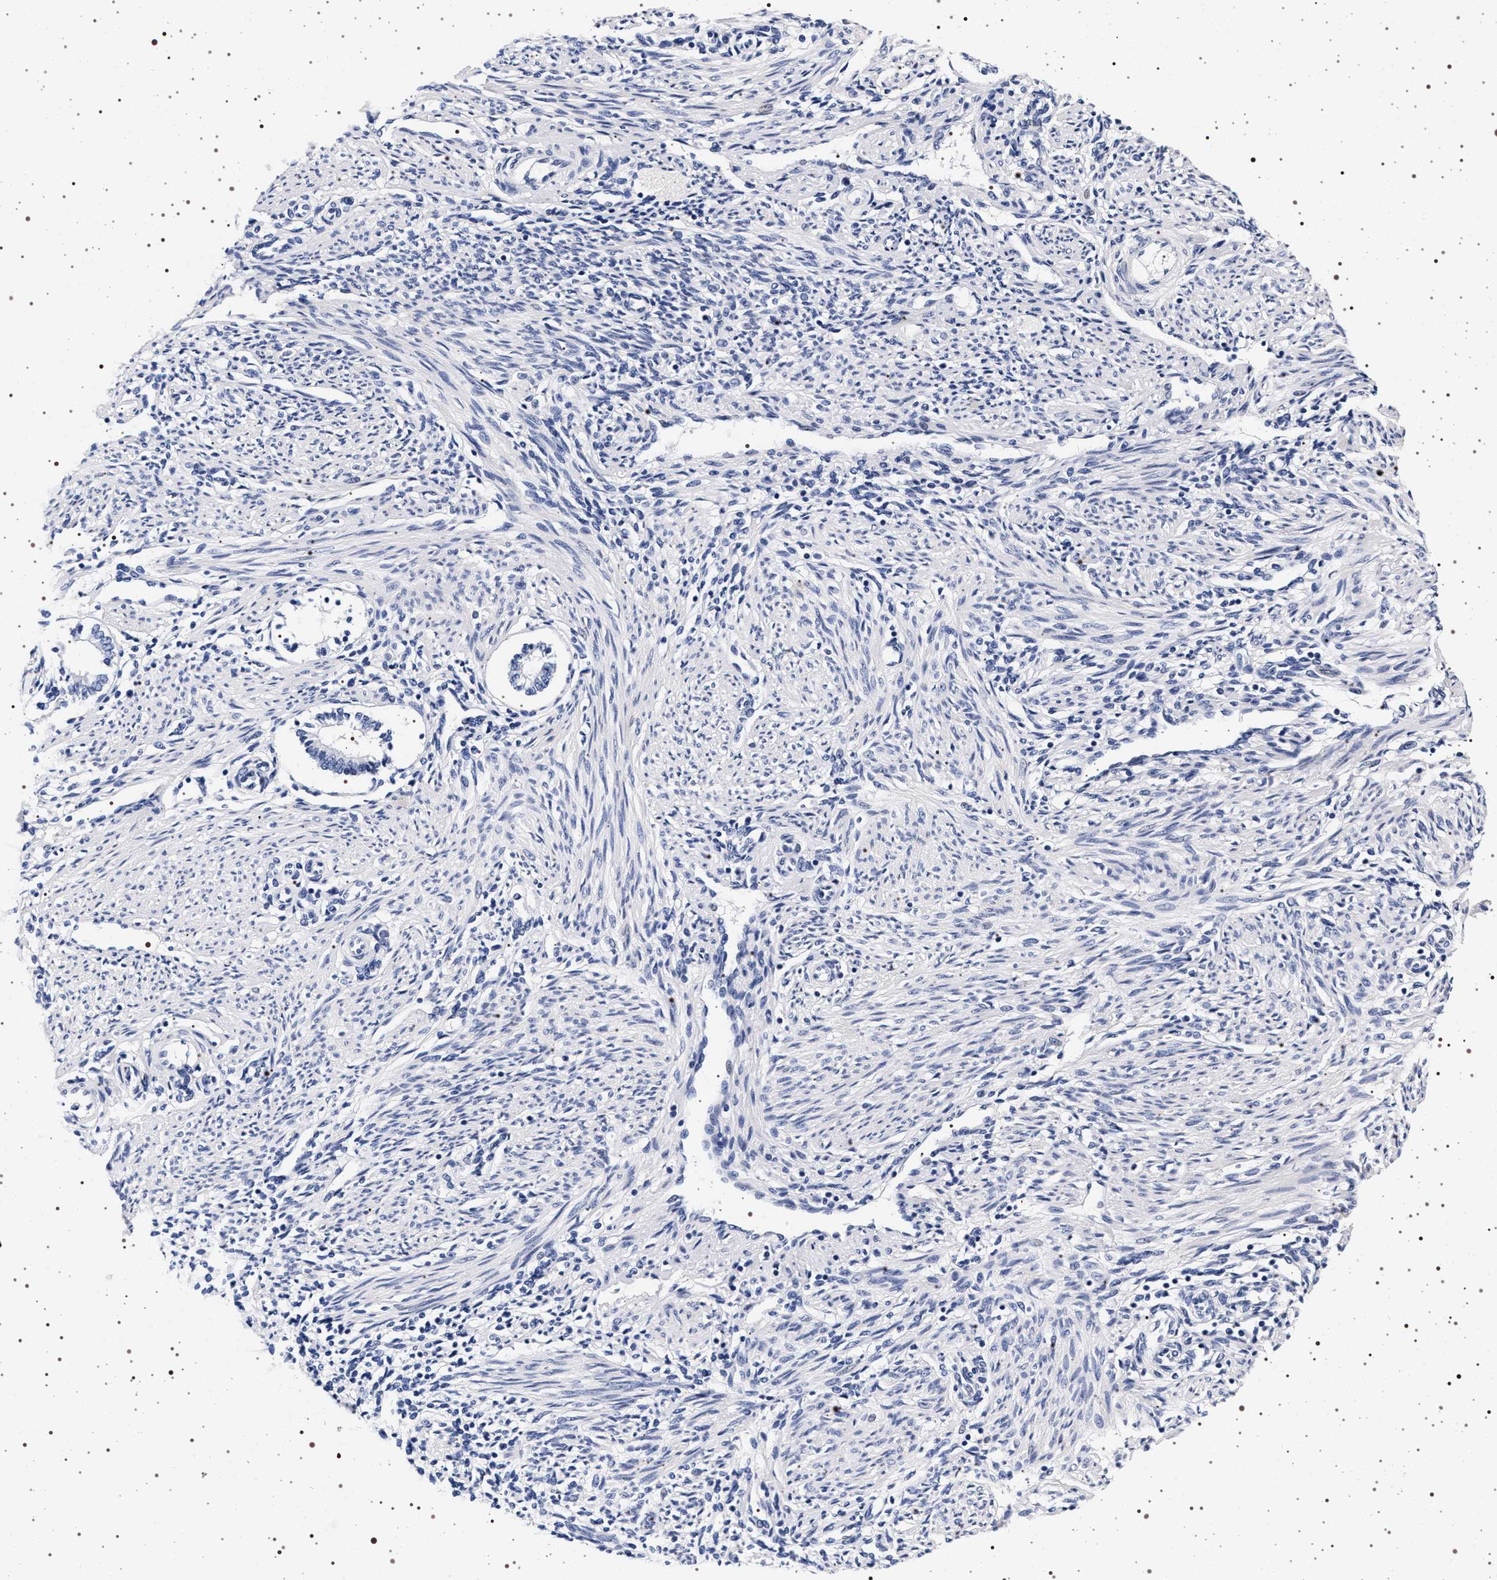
{"staining": {"intensity": "negative", "quantity": "none", "location": "none"}, "tissue": "endometrium", "cell_type": "Cells in endometrial stroma", "image_type": "normal", "snomed": [{"axis": "morphology", "description": "Normal tissue, NOS"}, {"axis": "topography", "description": "Endometrium"}], "caption": "This is a photomicrograph of immunohistochemistry (IHC) staining of unremarkable endometrium, which shows no positivity in cells in endometrial stroma. (Stains: DAB immunohistochemistry with hematoxylin counter stain, Microscopy: brightfield microscopy at high magnification).", "gene": "SYN1", "patient": {"sex": "female", "age": 42}}